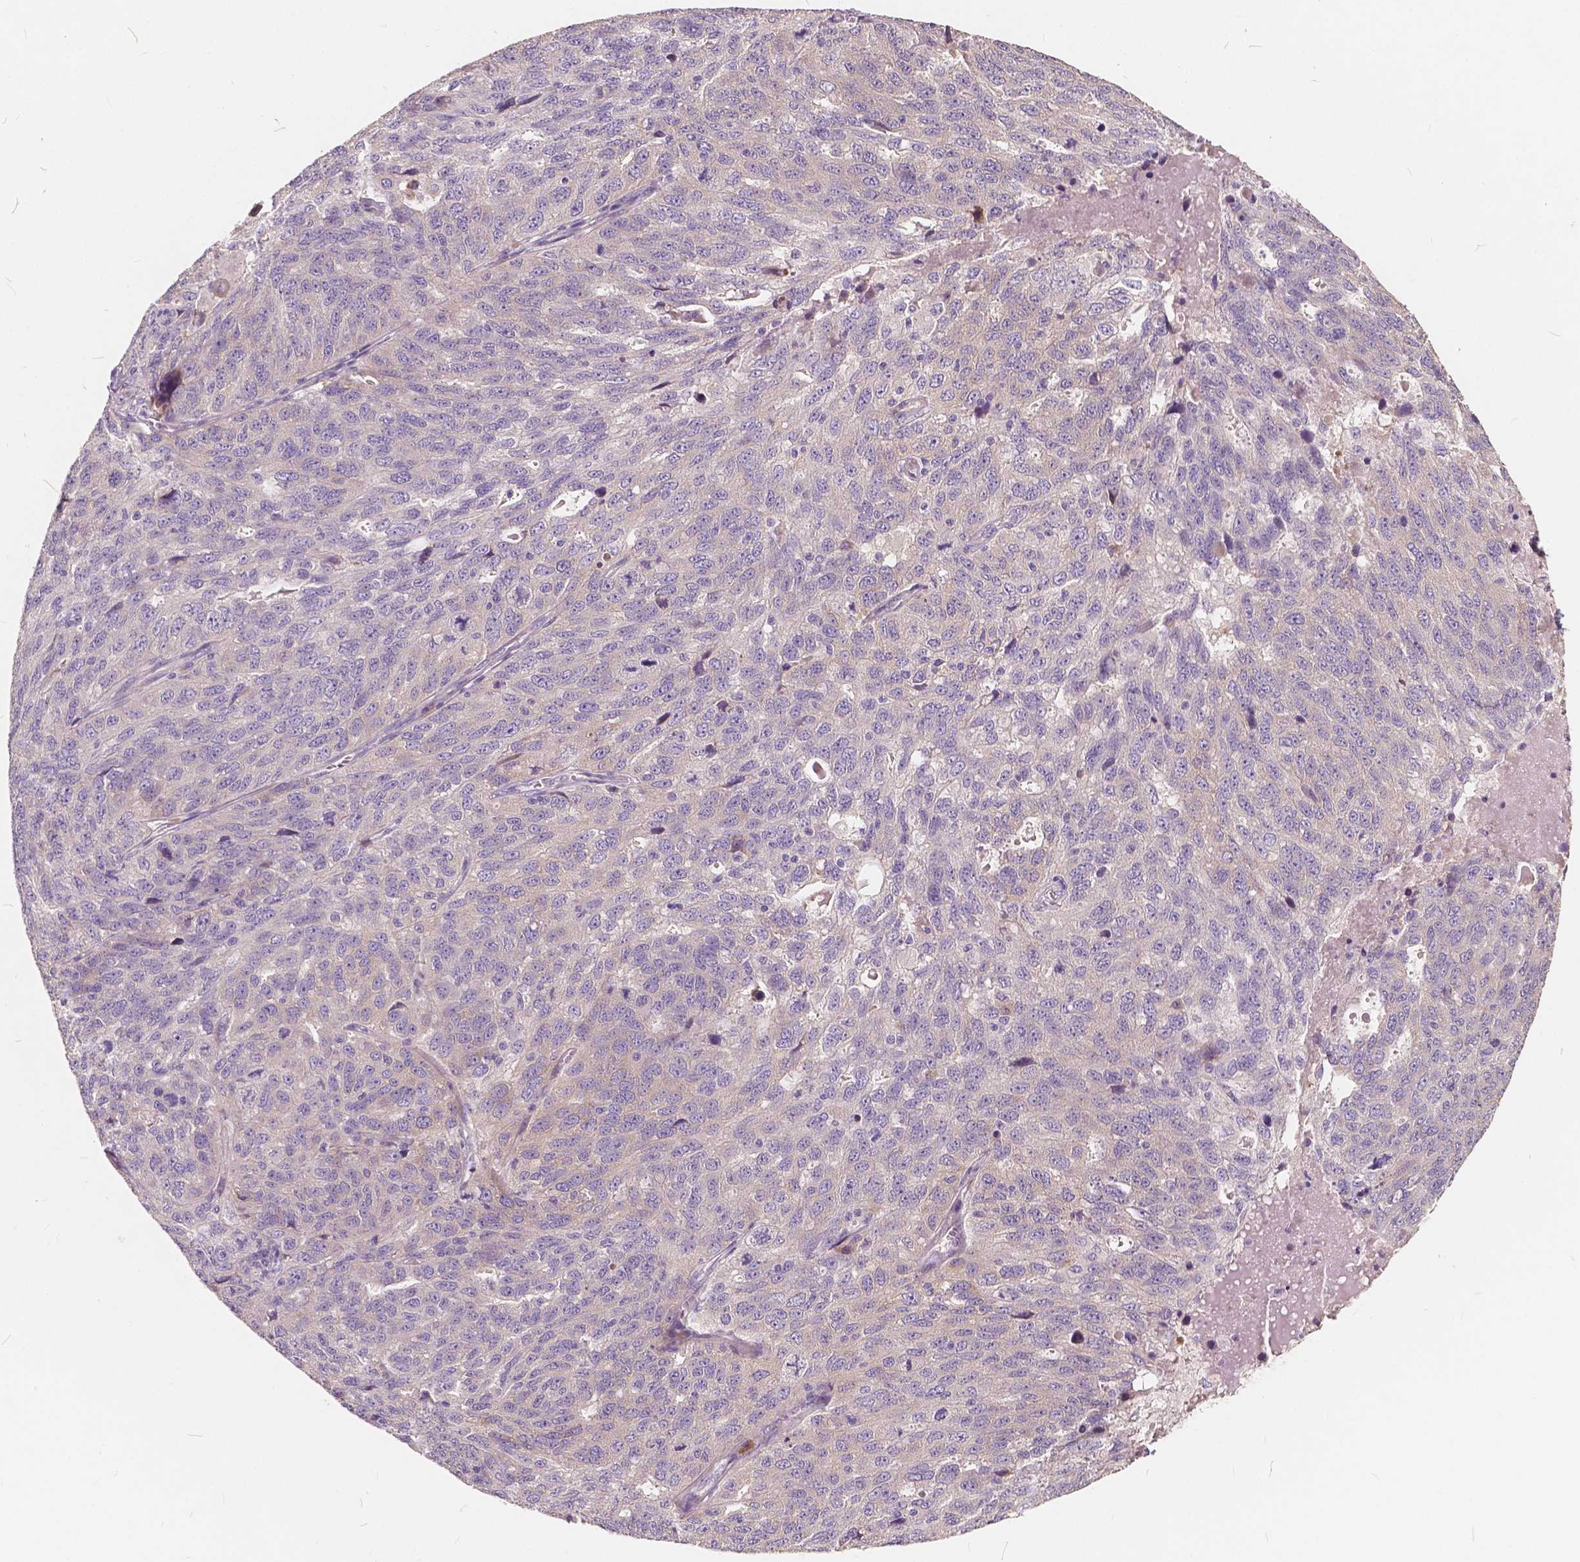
{"staining": {"intensity": "negative", "quantity": "none", "location": "none"}, "tissue": "ovarian cancer", "cell_type": "Tumor cells", "image_type": "cancer", "snomed": [{"axis": "morphology", "description": "Cystadenocarcinoma, serous, NOS"}, {"axis": "topography", "description": "Ovary"}], "caption": "High power microscopy photomicrograph of an immunohistochemistry micrograph of ovarian serous cystadenocarcinoma, revealing no significant positivity in tumor cells.", "gene": "SLC7A8", "patient": {"sex": "female", "age": 71}}